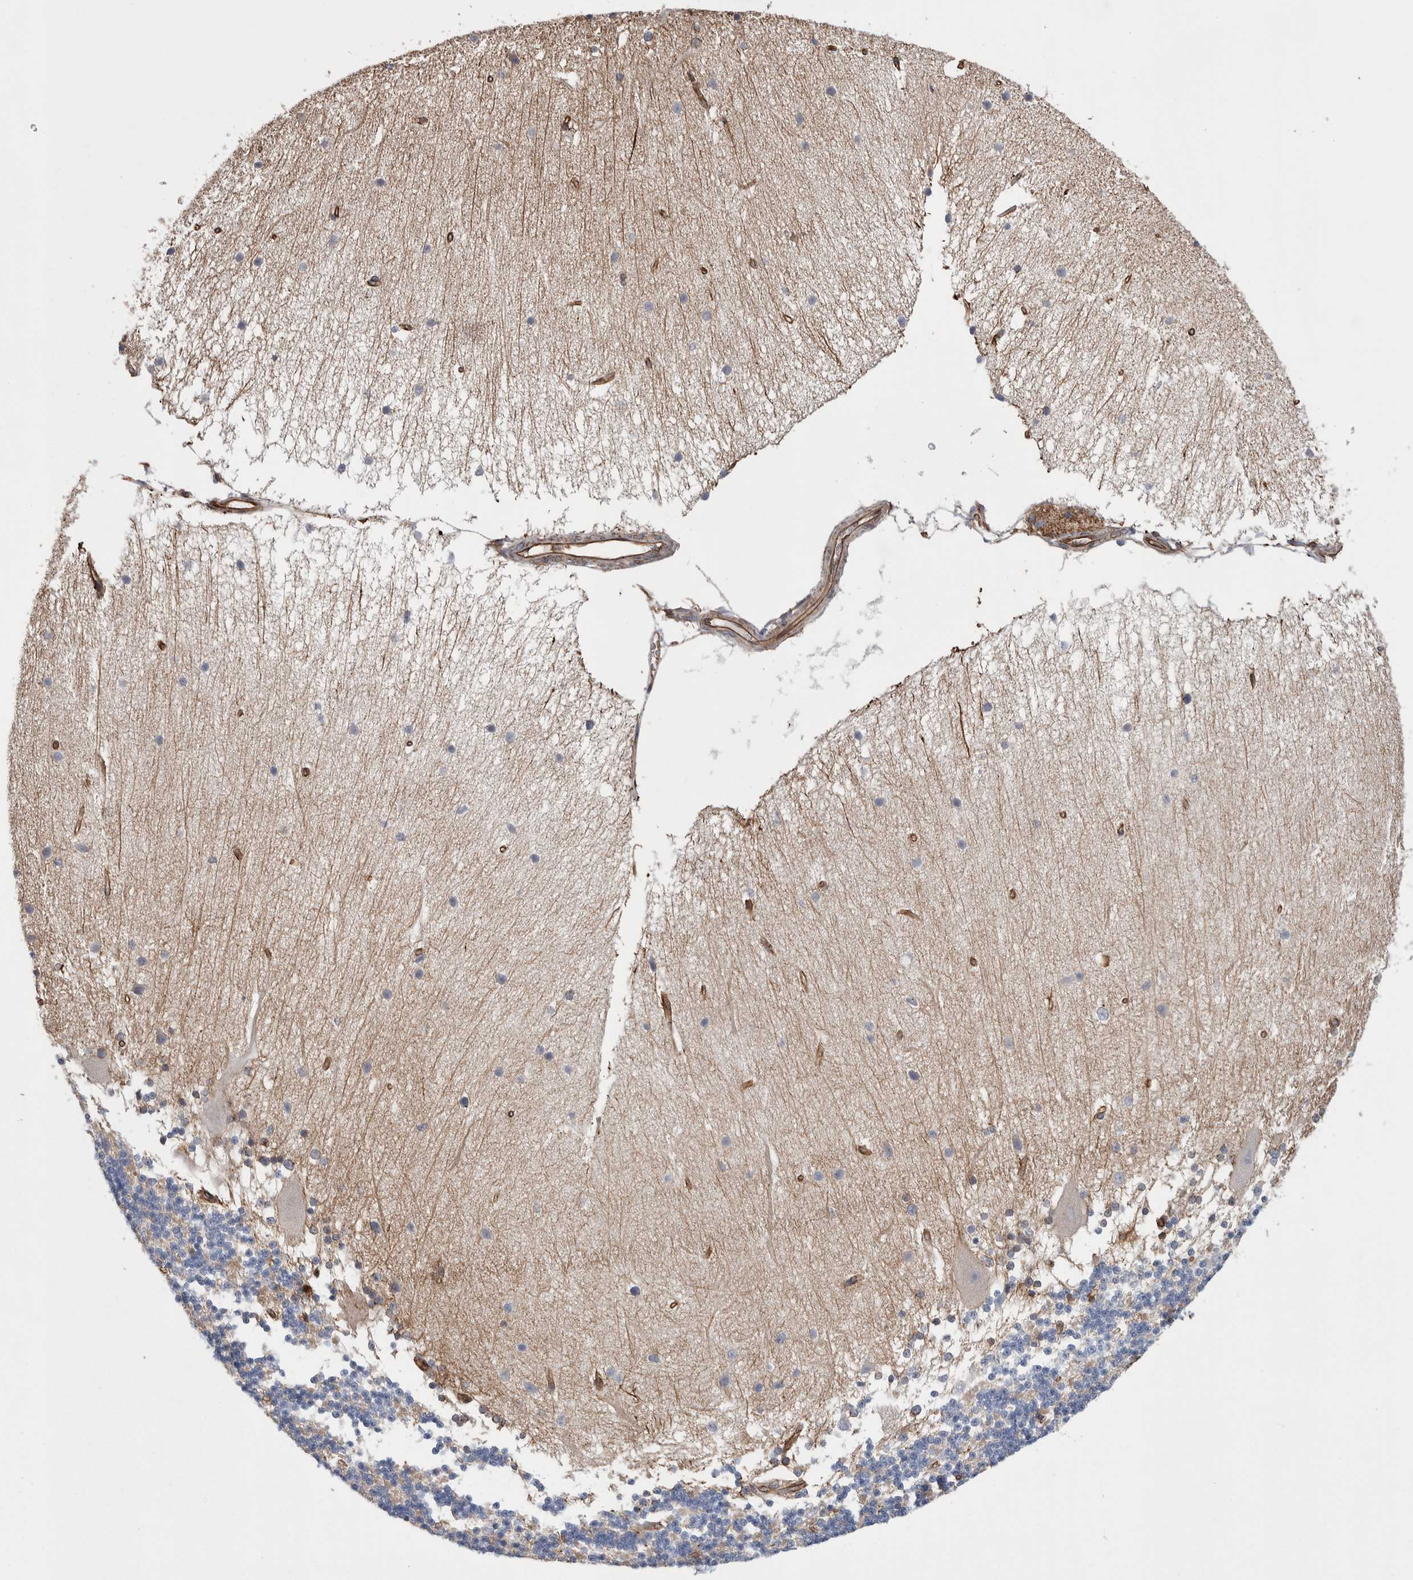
{"staining": {"intensity": "negative", "quantity": "none", "location": "none"}, "tissue": "cerebellum", "cell_type": "Cells in granular layer", "image_type": "normal", "snomed": [{"axis": "morphology", "description": "Normal tissue, NOS"}, {"axis": "topography", "description": "Cerebellum"}], "caption": "Photomicrograph shows no protein staining in cells in granular layer of normal cerebellum. (Immunohistochemistry, brightfield microscopy, high magnification).", "gene": "KIF12", "patient": {"sex": "female", "age": 54}}